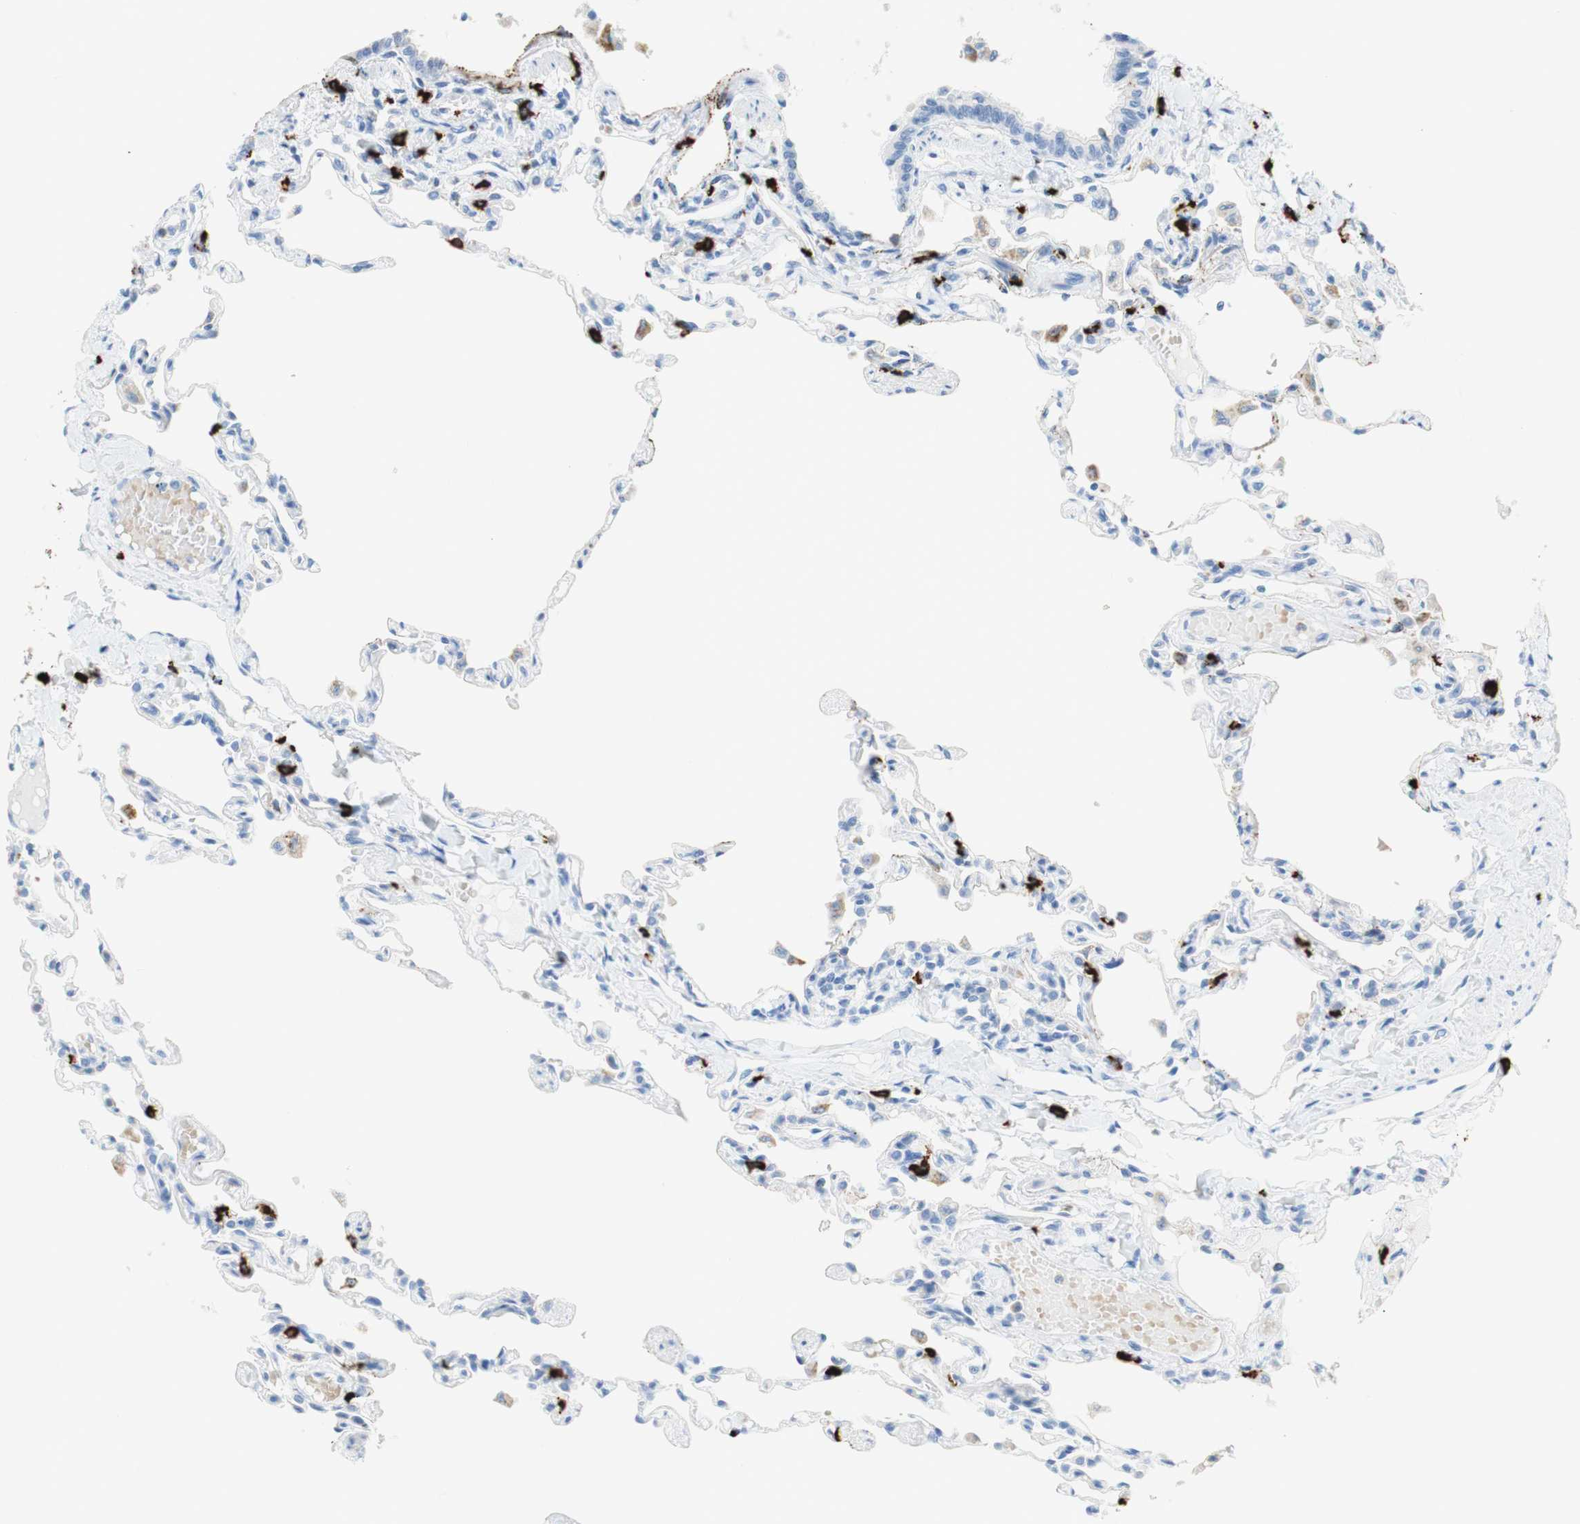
{"staining": {"intensity": "negative", "quantity": "none", "location": "none"}, "tissue": "lung", "cell_type": "Alveolar cells", "image_type": "normal", "snomed": [{"axis": "morphology", "description": "Normal tissue, NOS"}, {"axis": "topography", "description": "Lung"}], "caption": "A high-resolution histopathology image shows immunohistochemistry staining of benign lung, which demonstrates no significant expression in alveolar cells. The staining was performed using DAB (3,3'-diaminobenzidine) to visualize the protein expression in brown, while the nuclei were stained in blue with hematoxylin (Magnification: 20x).", "gene": "CEACAM1", "patient": {"sex": "male", "age": 21}}